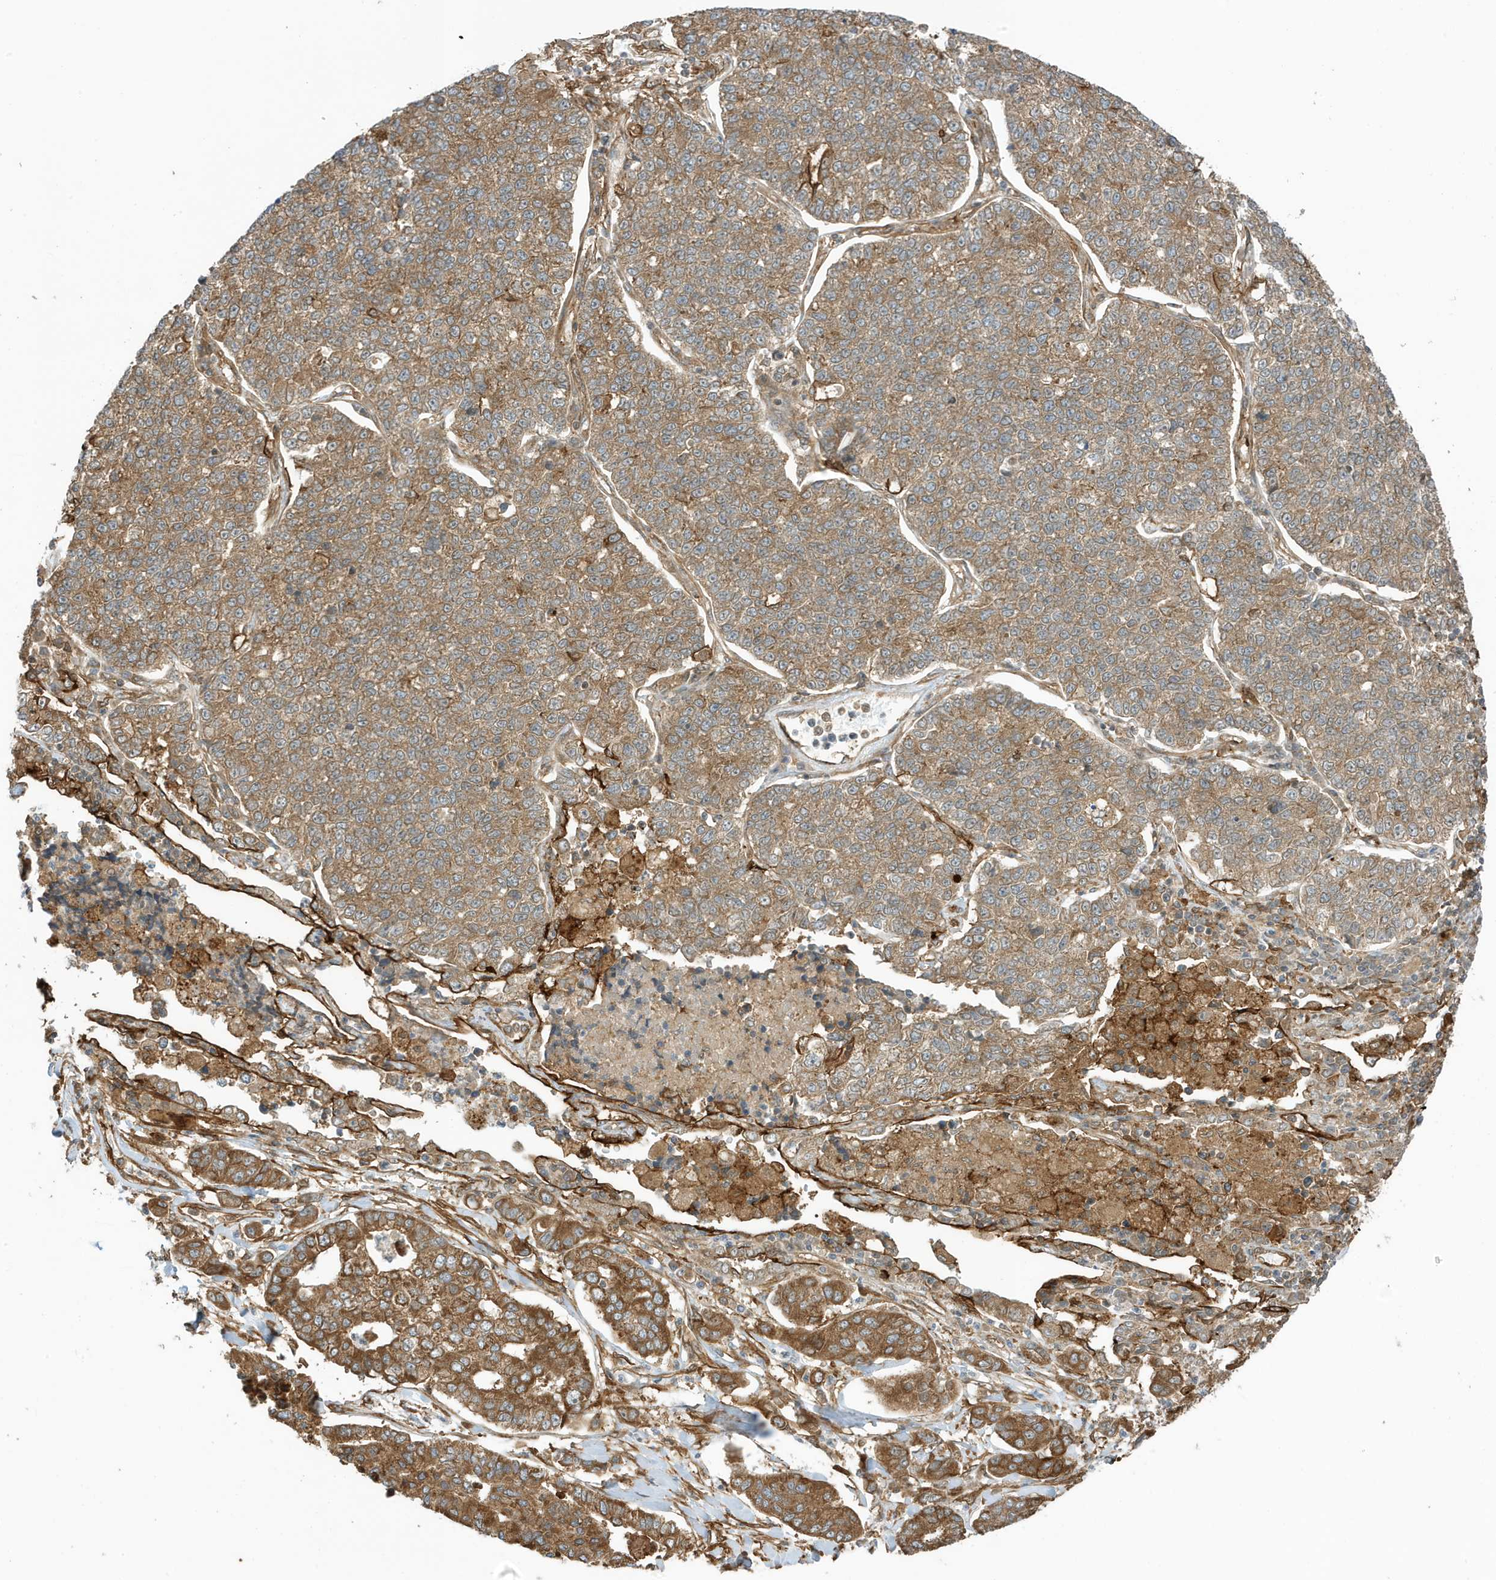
{"staining": {"intensity": "moderate", "quantity": ">75%", "location": "cytoplasmic/membranous"}, "tissue": "lung cancer", "cell_type": "Tumor cells", "image_type": "cancer", "snomed": [{"axis": "morphology", "description": "Adenocarcinoma, NOS"}, {"axis": "topography", "description": "Lung"}], "caption": "Immunohistochemistry (DAB (3,3'-diaminobenzidine)) staining of human lung adenocarcinoma shows moderate cytoplasmic/membranous protein staining in approximately >75% of tumor cells.", "gene": "CDC42EP3", "patient": {"sex": "male", "age": 49}}